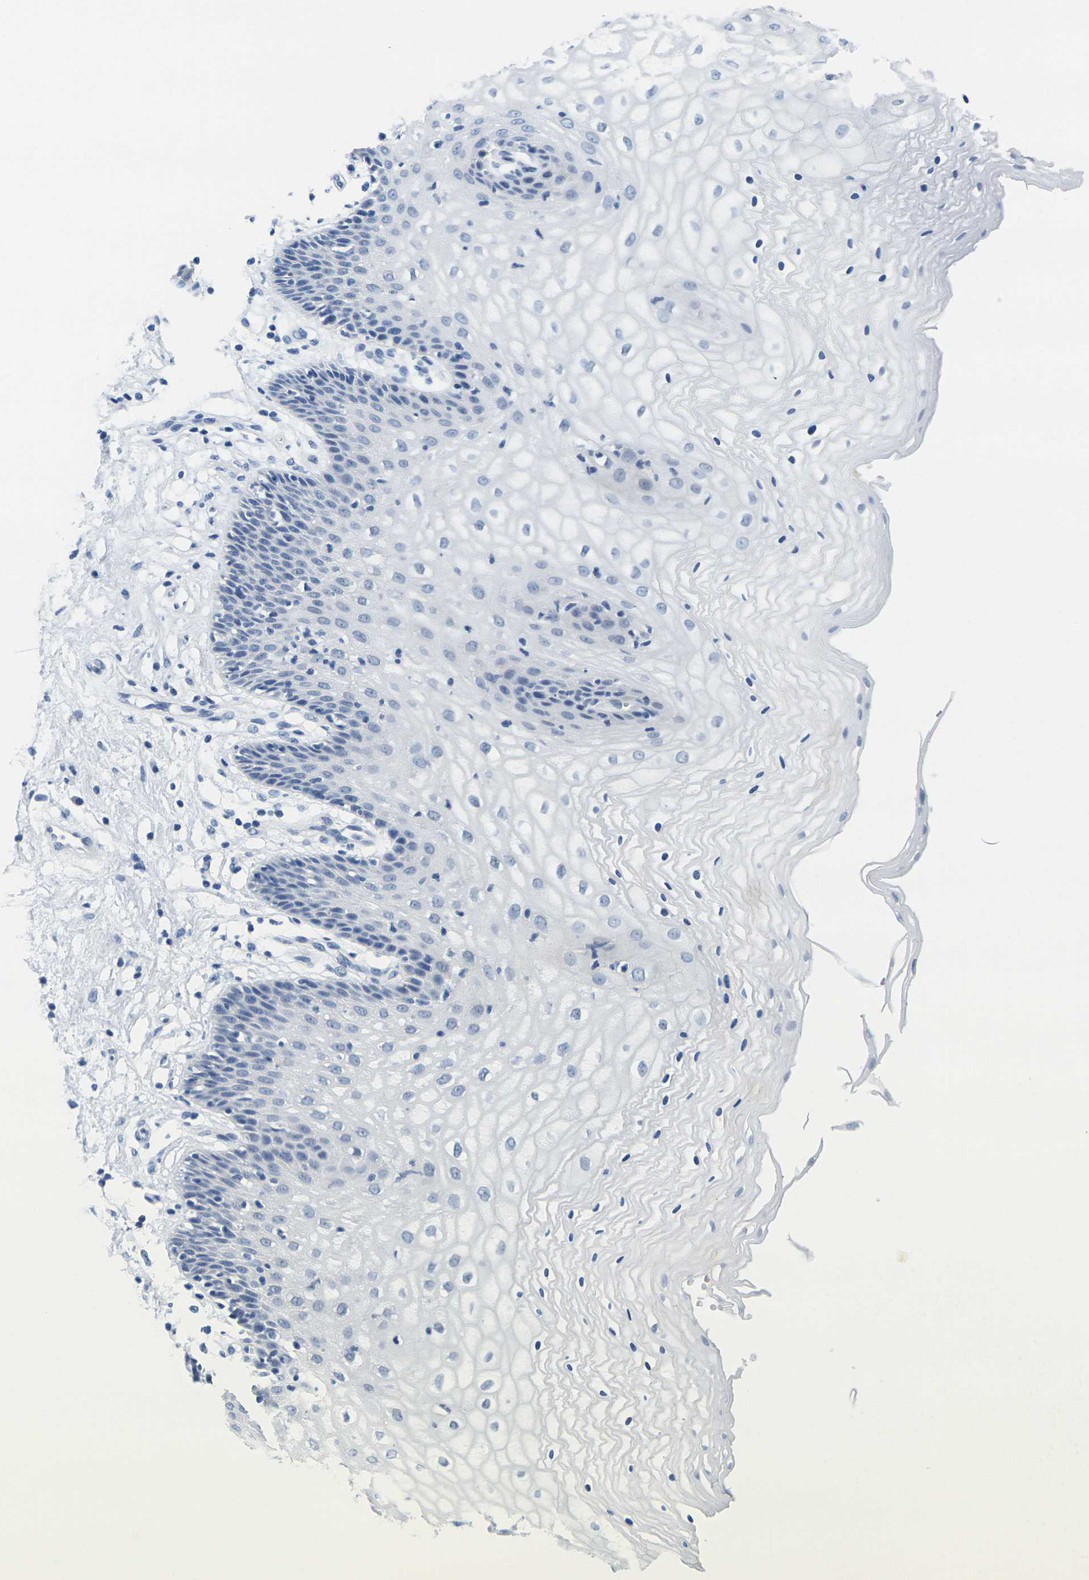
{"staining": {"intensity": "negative", "quantity": "none", "location": "none"}, "tissue": "vagina", "cell_type": "Squamous epithelial cells", "image_type": "normal", "snomed": [{"axis": "morphology", "description": "Normal tissue, NOS"}, {"axis": "topography", "description": "Vagina"}], "caption": "This is an IHC micrograph of benign human vagina. There is no staining in squamous epithelial cells.", "gene": "GPR15", "patient": {"sex": "female", "age": 34}}